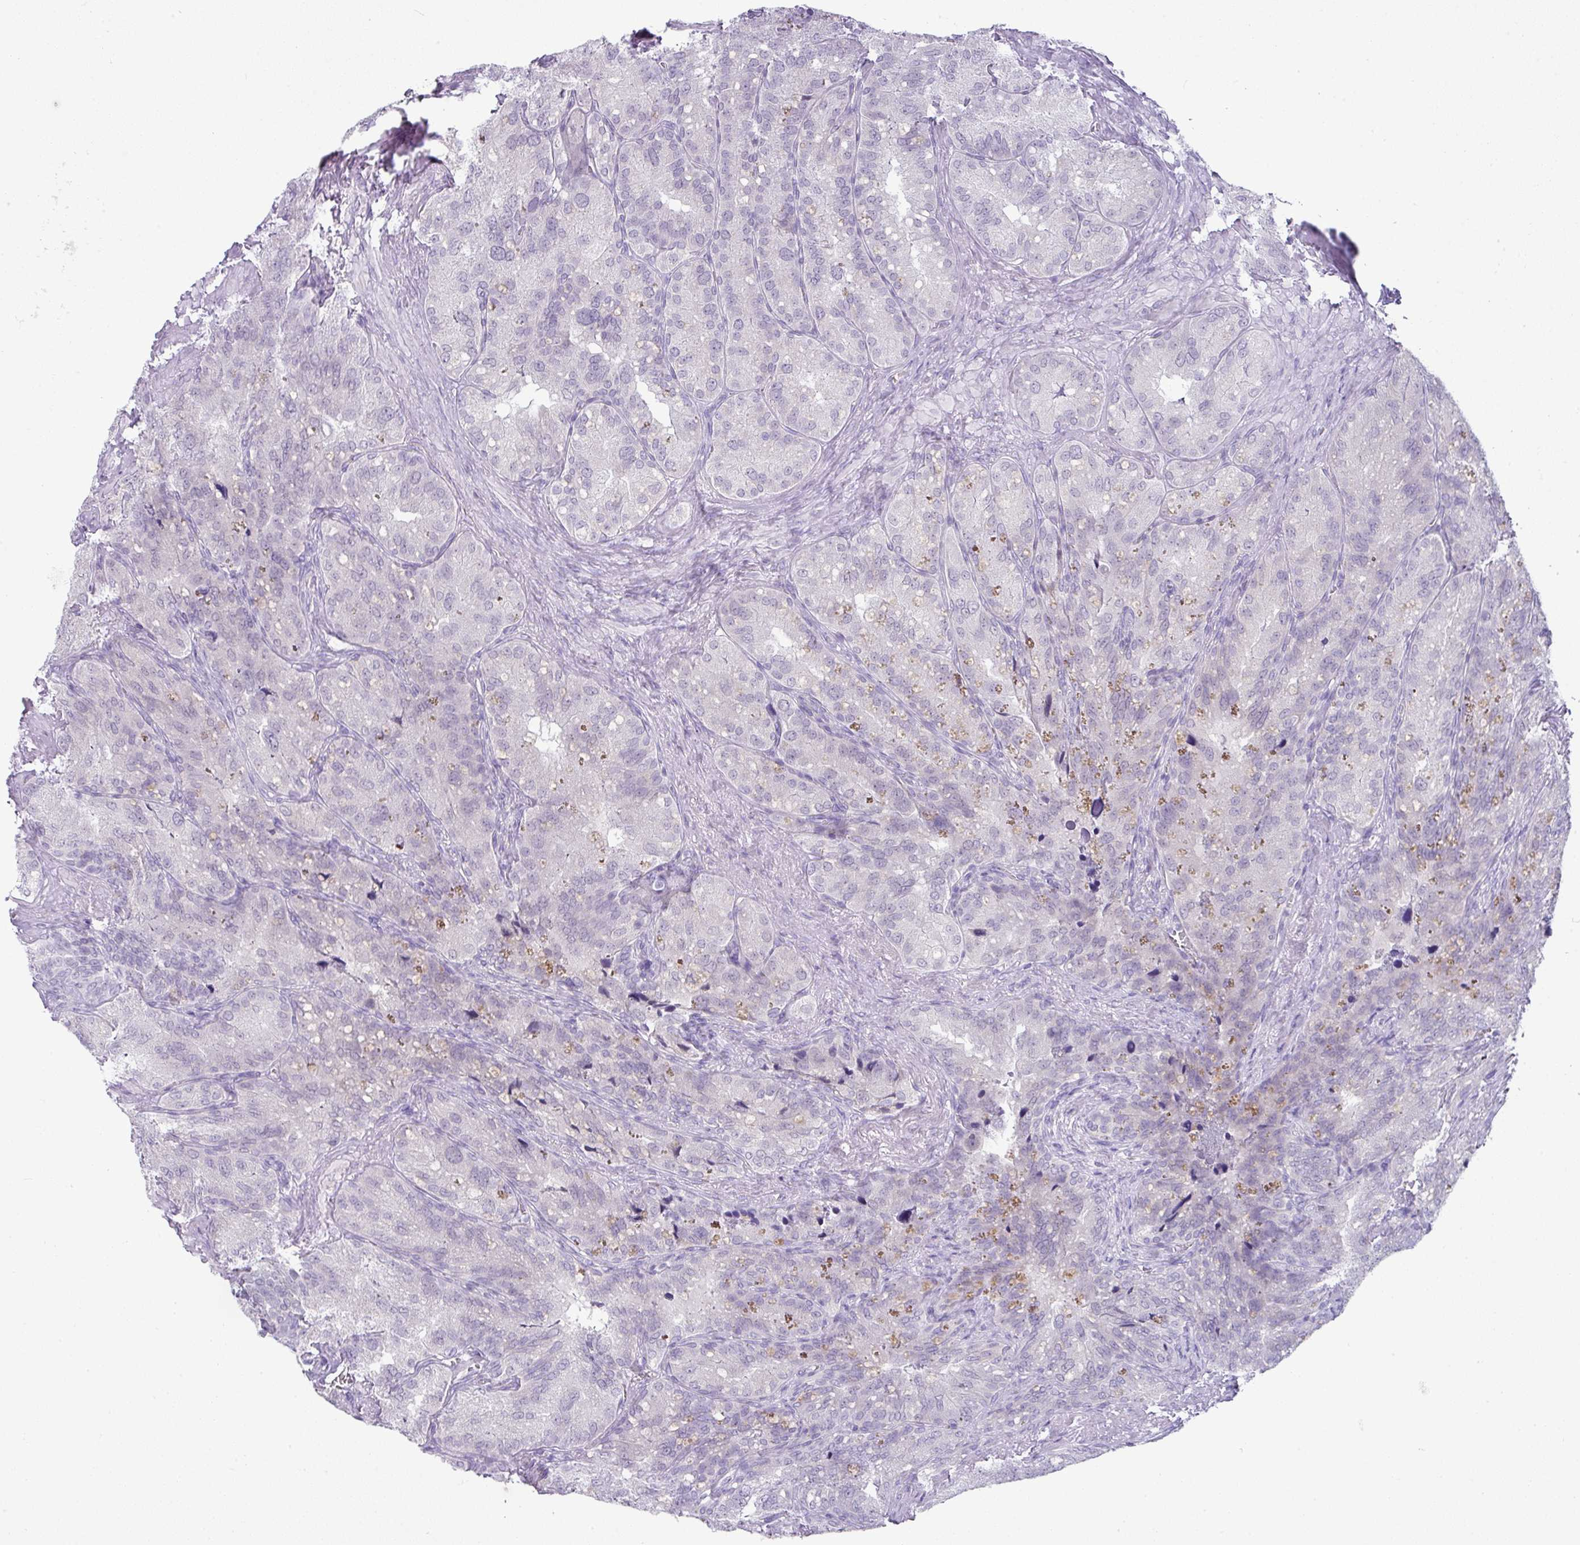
{"staining": {"intensity": "negative", "quantity": "none", "location": "none"}, "tissue": "seminal vesicle", "cell_type": "Glandular cells", "image_type": "normal", "snomed": [{"axis": "morphology", "description": "Normal tissue, NOS"}, {"axis": "topography", "description": "Seminal veicle"}], "caption": "Protein analysis of normal seminal vesicle shows no significant expression in glandular cells. (Brightfield microscopy of DAB (3,3'-diaminobenzidine) IHC at high magnification).", "gene": "FGF17", "patient": {"sex": "male", "age": 69}}